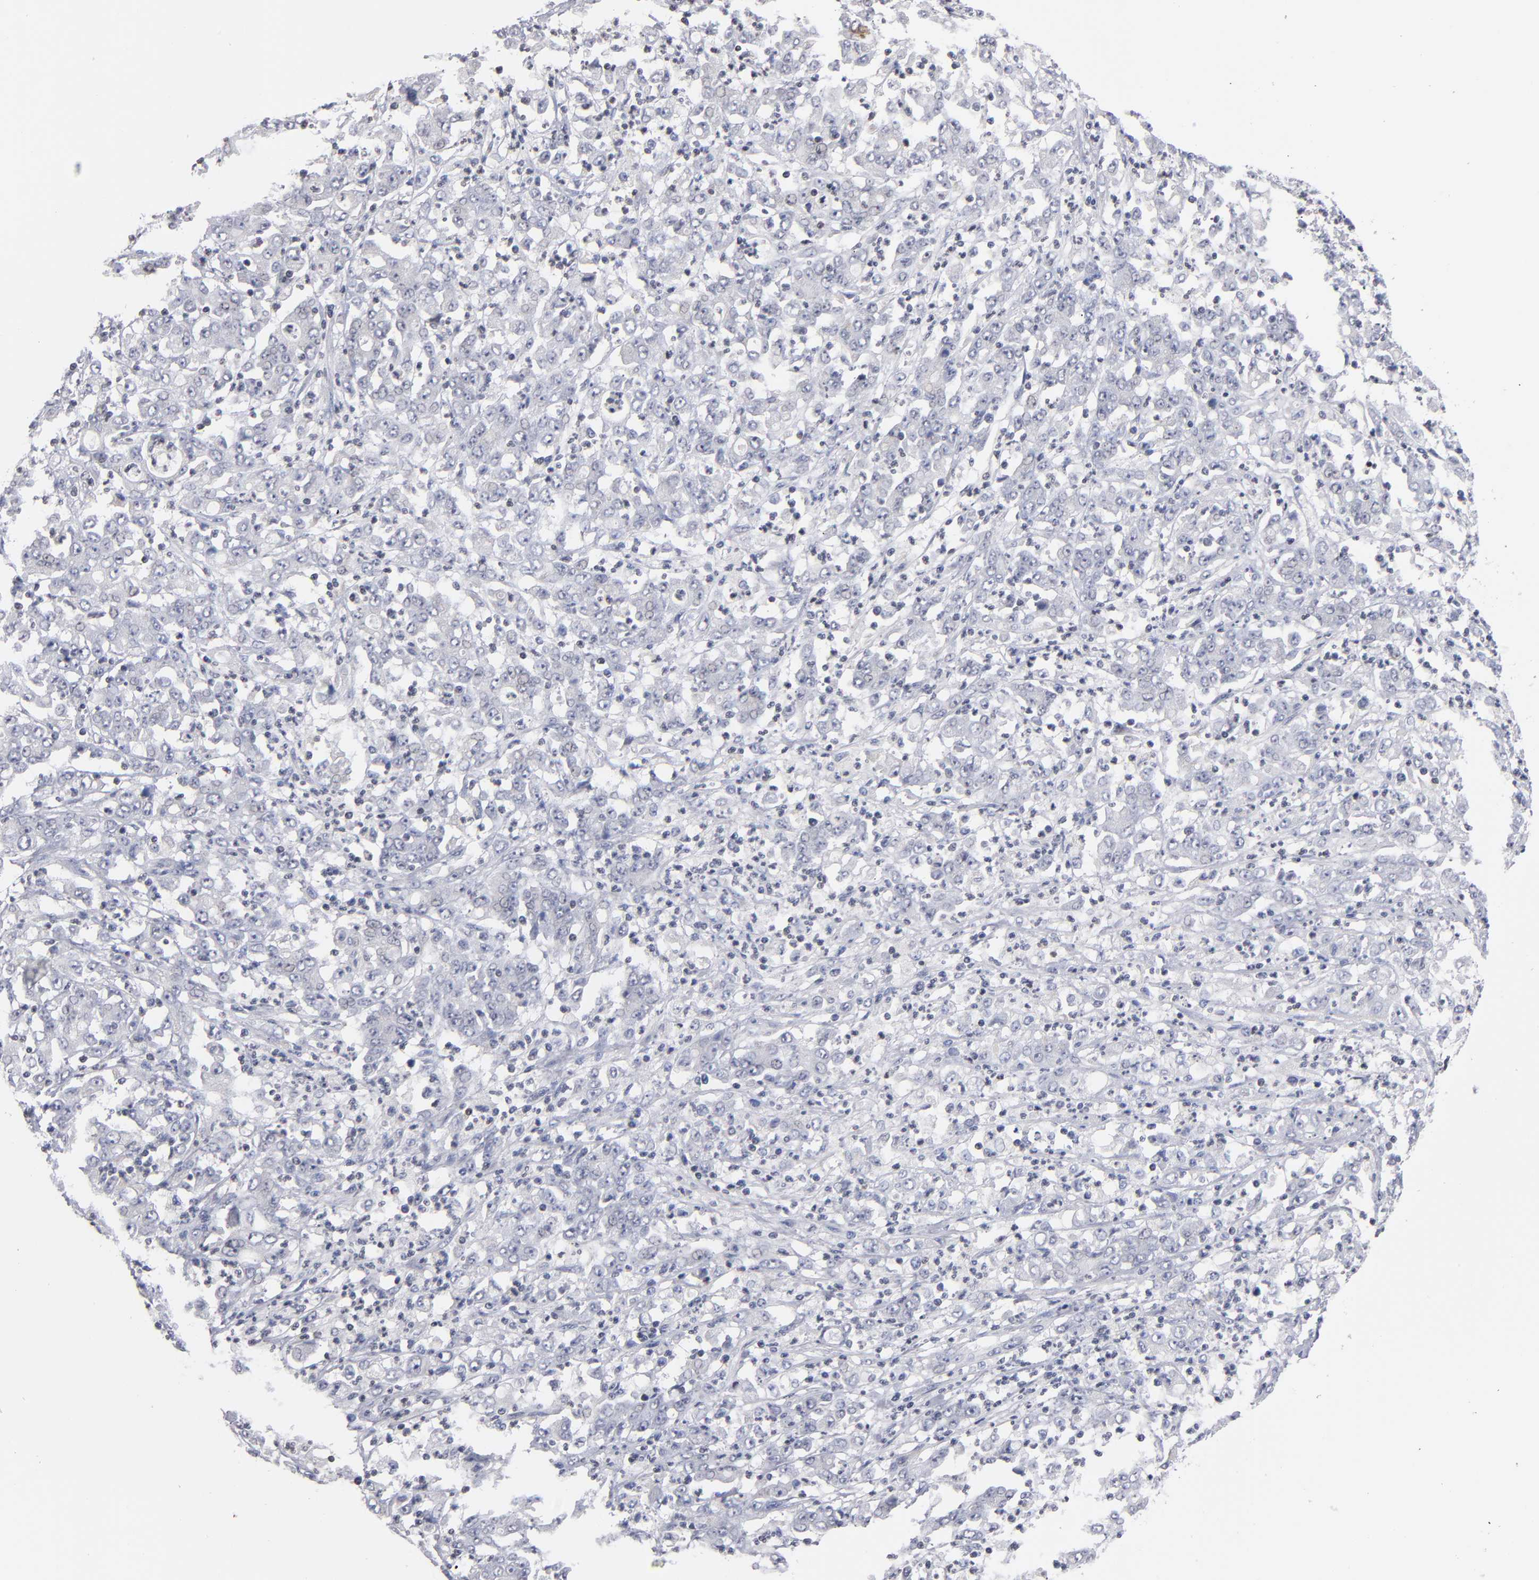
{"staining": {"intensity": "negative", "quantity": "none", "location": "none"}, "tissue": "stomach cancer", "cell_type": "Tumor cells", "image_type": "cancer", "snomed": [{"axis": "morphology", "description": "Adenocarcinoma, NOS"}, {"axis": "topography", "description": "Stomach, lower"}], "caption": "Immunohistochemistry micrograph of neoplastic tissue: adenocarcinoma (stomach) stained with DAB (3,3'-diaminobenzidine) shows no significant protein positivity in tumor cells. Brightfield microscopy of immunohistochemistry stained with DAB (brown) and hematoxylin (blue), captured at high magnification.", "gene": "ODF2", "patient": {"sex": "female", "age": 71}}